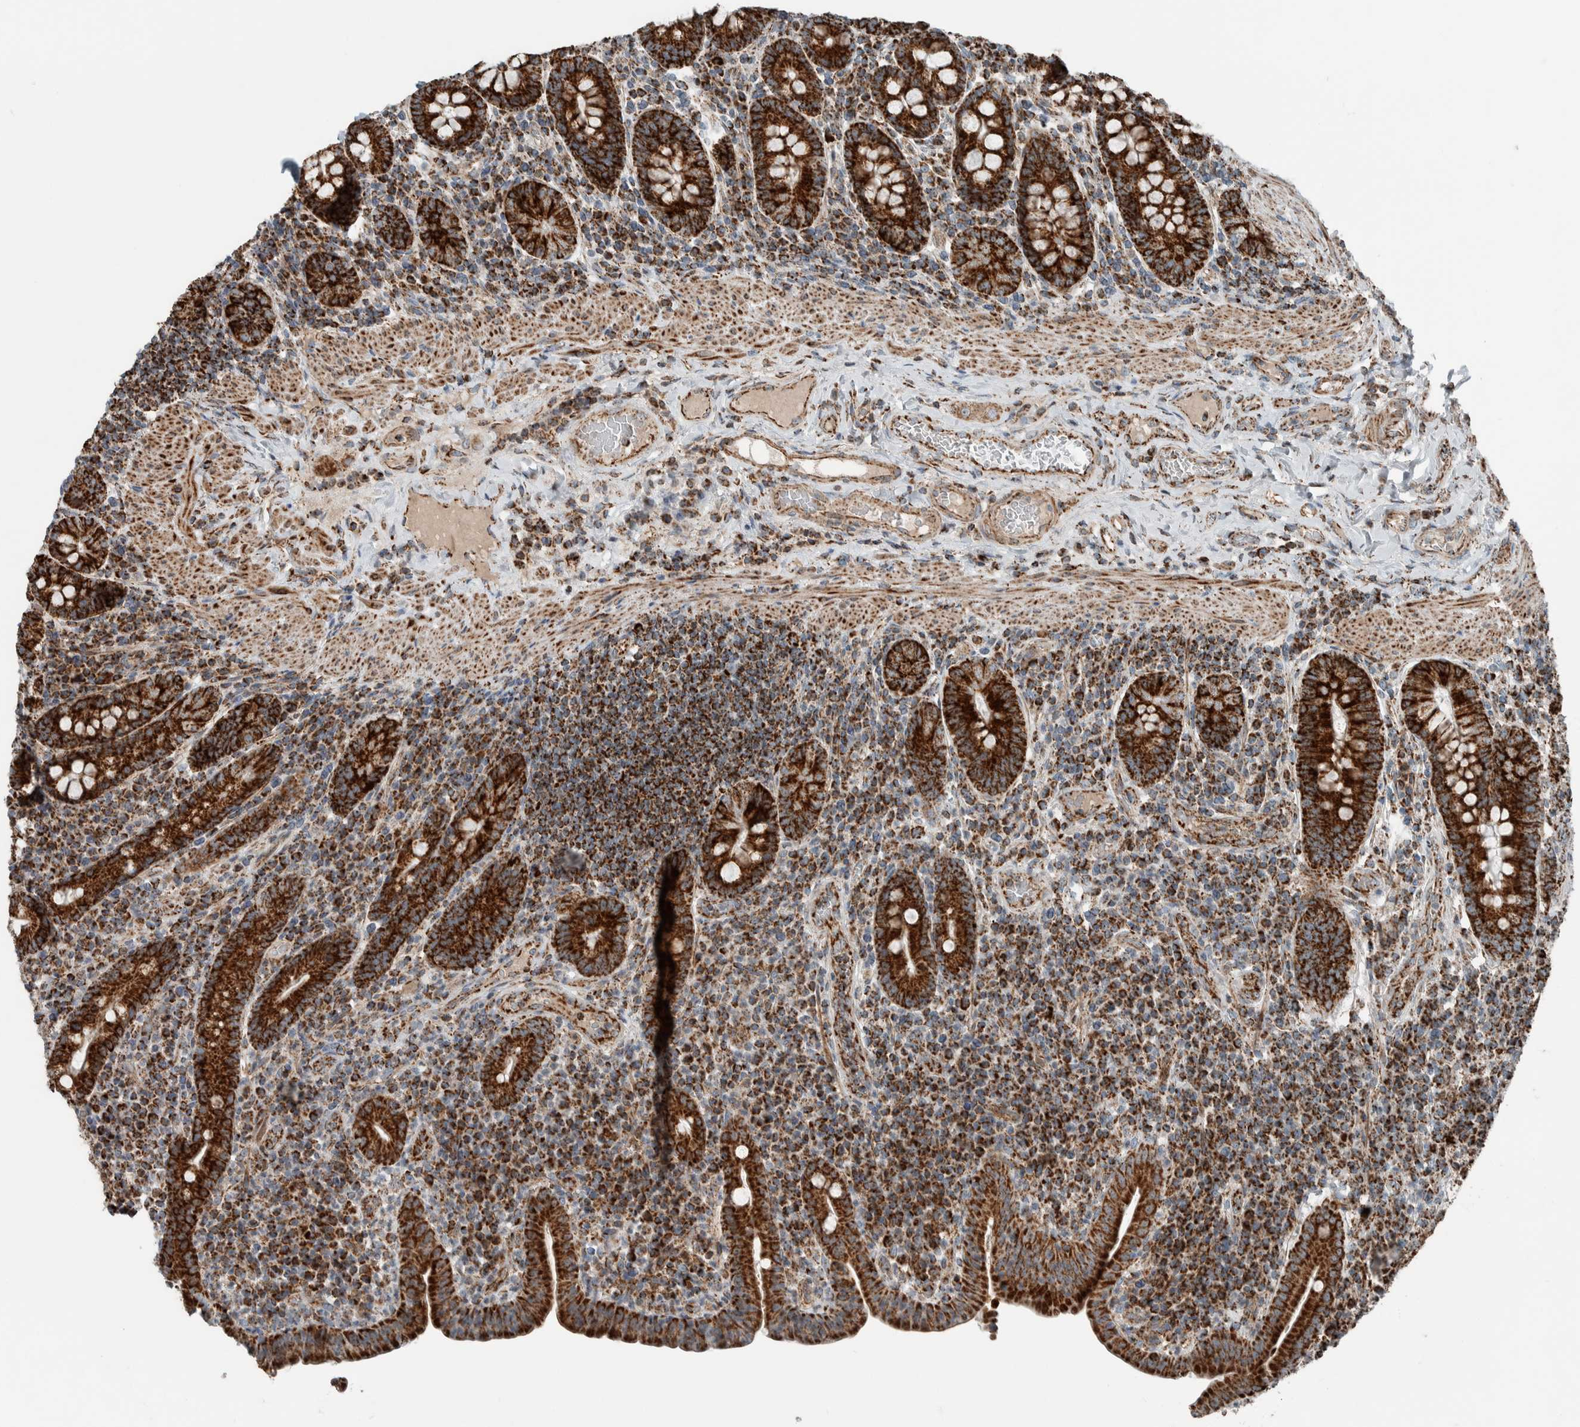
{"staining": {"intensity": "strong", "quantity": ">75%", "location": "cytoplasmic/membranous"}, "tissue": "duodenum", "cell_type": "Glandular cells", "image_type": "normal", "snomed": [{"axis": "morphology", "description": "Normal tissue, NOS"}, {"axis": "morphology", "description": "Adenocarcinoma, NOS"}, {"axis": "topography", "description": "Pancreas"}, {"axis": "topography", "description": "Duodenum"}], "caption": "The photomicrograph reveals immunohistochemical staining of unremarkable duodenum. There is strong cytoplasmic/membranous expression is appreciated in approximately >75% of glandular cells. (DAB IHC with brightfield microscopy, high magnification).", "gene": "CNTROB", "patient": {"sex": "male", "age": 50}}